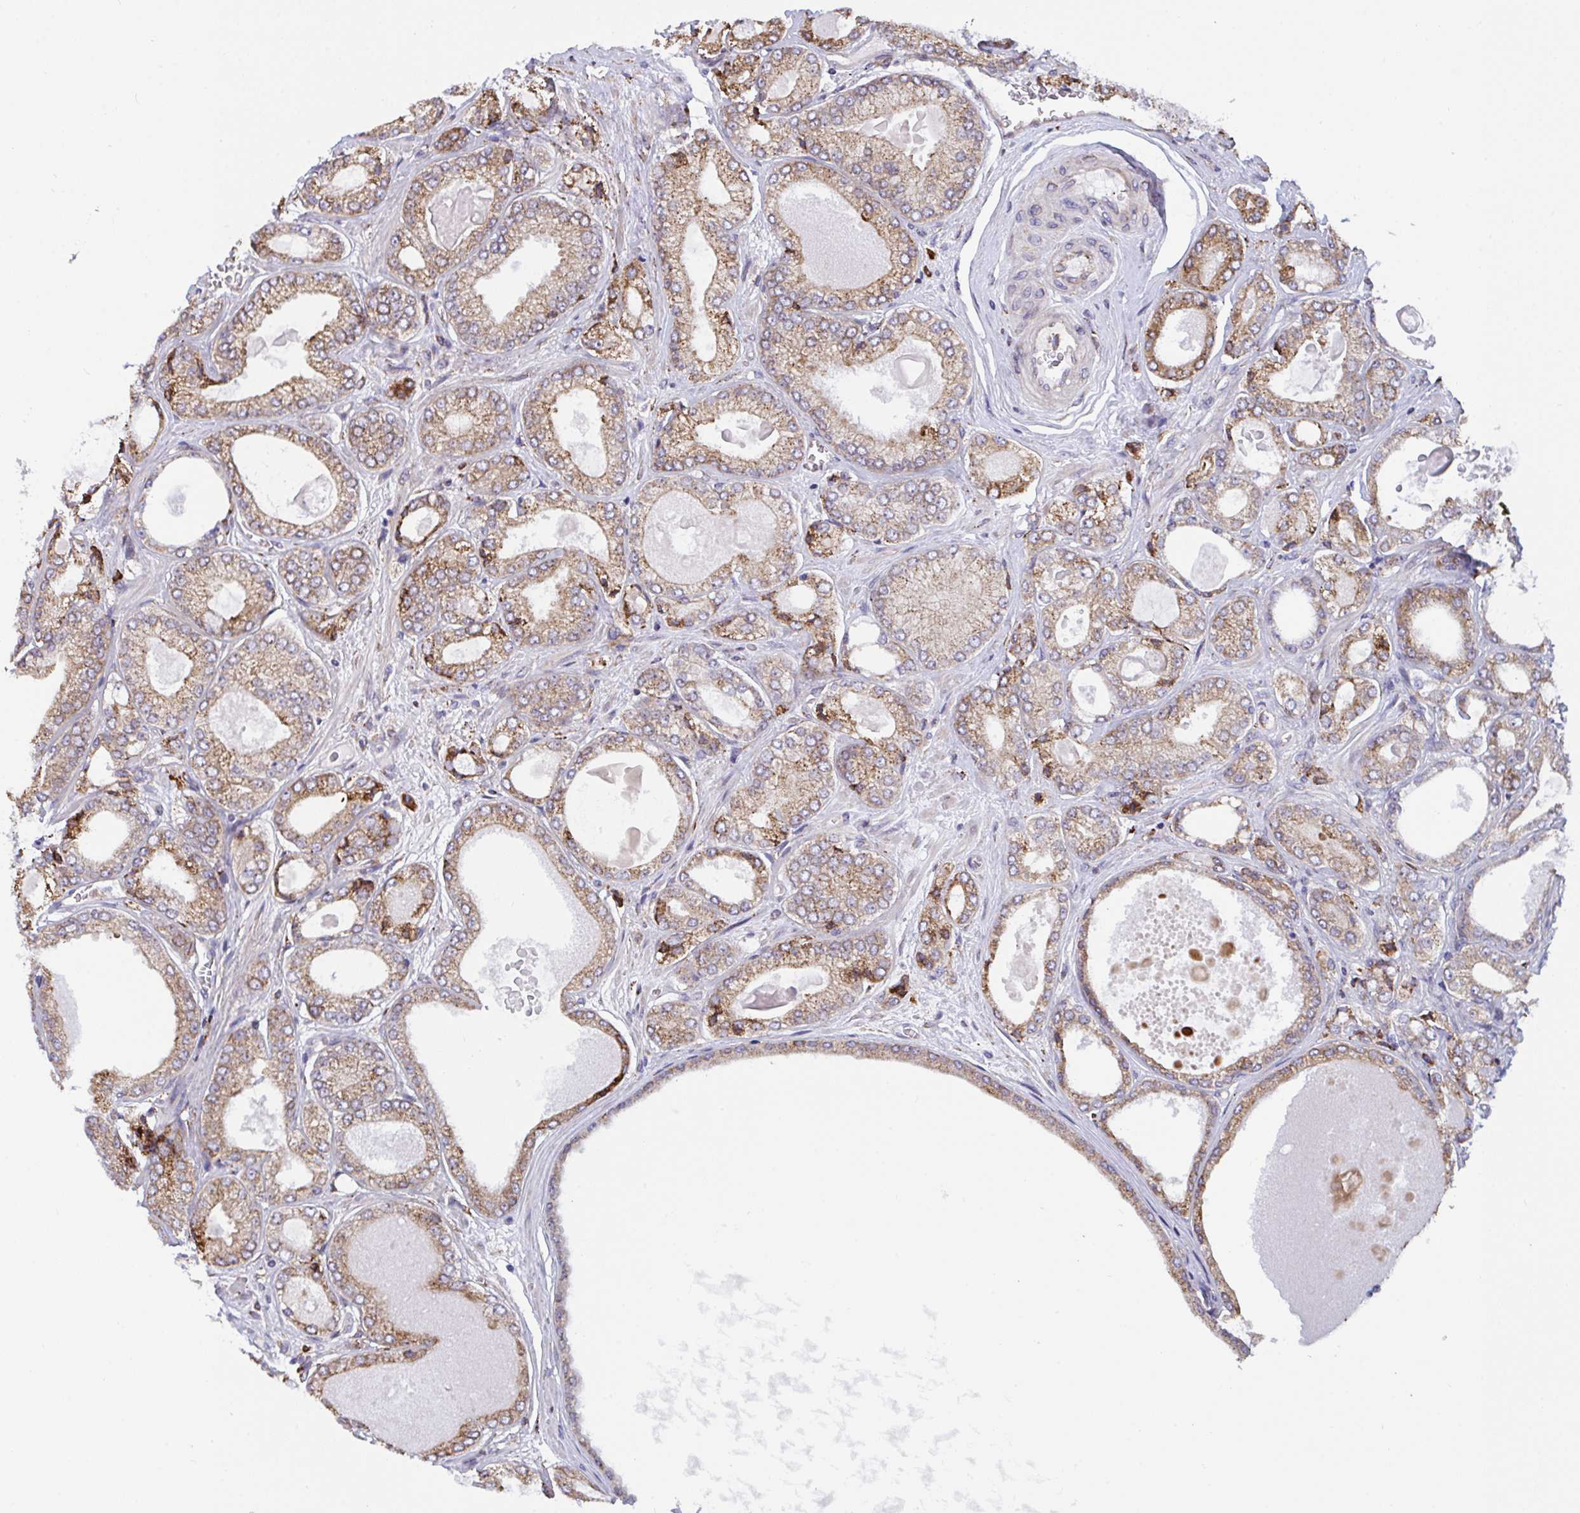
{"staining": {"intensity": "moderate", "quantity": ">75%", "location": "cytoplasmic/membranous"}, "tissue": "prostate cancer", "cell_type": "Tumor cells", "image_type": "cancer", "snomed": [{"axis": "morphology", "description": "Adenocarcinoma, High grade"}, {"axis": "topography", "description": "Prostate"}], "caption": "Tumor cells reveal medium levels of moderate cytoplasmic/membranous staining in about >75% of cells in human prostate cancer (high-grade adenocarcinoma). (Brightfield microscopy of DAB IHC at high magnification).", "gene": "PEAK3", "patient": {"sex": "male", "age": 68}}